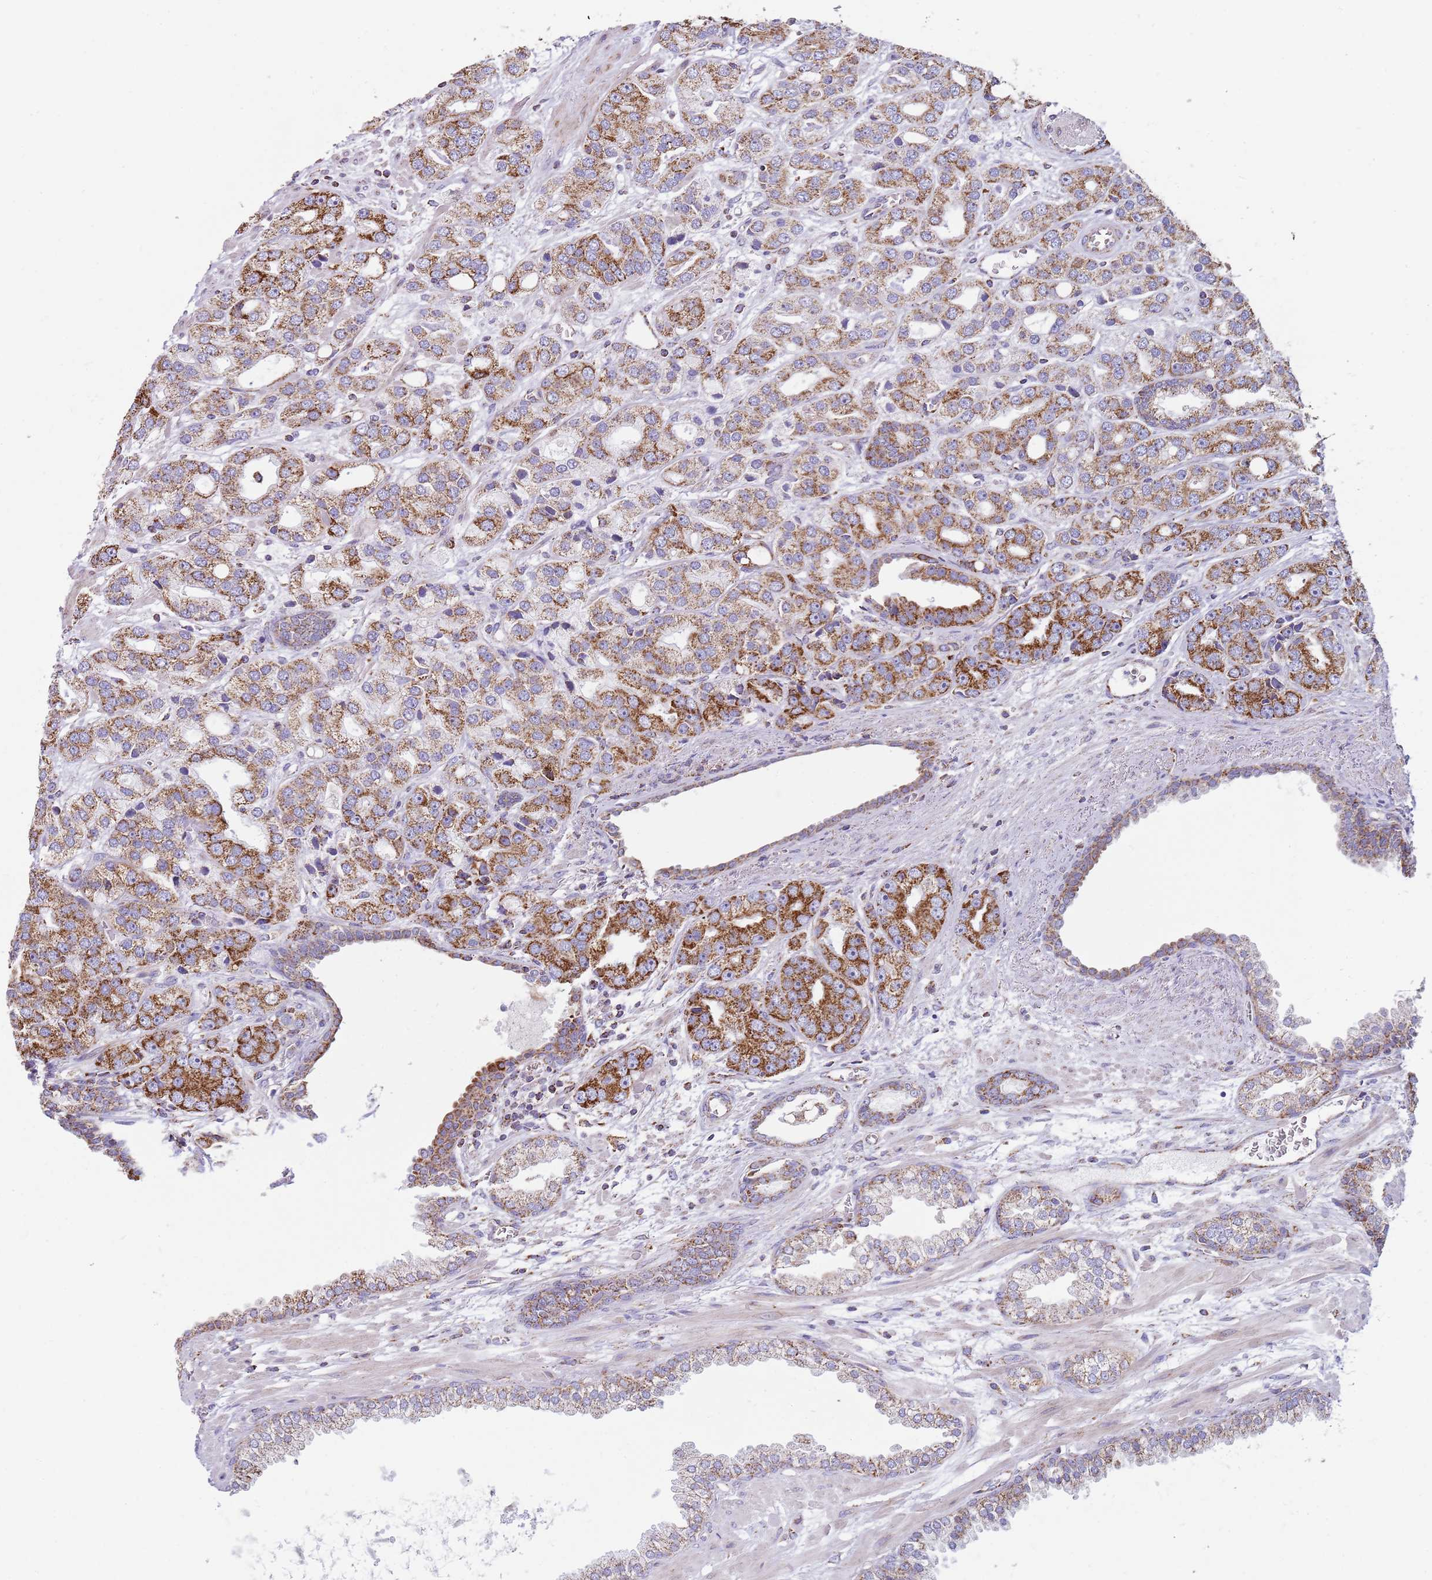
{"staining": {"intensity": "strong", "quantity": "25%-75%", "location": "cytoplasmic/membranous"}, "tissue": "prostate cancer", "cell_type": "Tumor cells", "image_type": "cancer", "snomed": [{"axis": "morphology", "description": "Adenocarcinoma, High grade"}, {"axis": "topography", "description": "Prostate"}], "caption": "The immunohistochemical stain labels strong cytoplasmic/membranous positivity in tumor cells of prostate cancer (high-grade adenocarcinoma) tissue. (brown staining indicates protein expression, while blue staining denotes nuclei).", "gene": "TTLL1", "patient": {"sex": "male", "age": 71}}